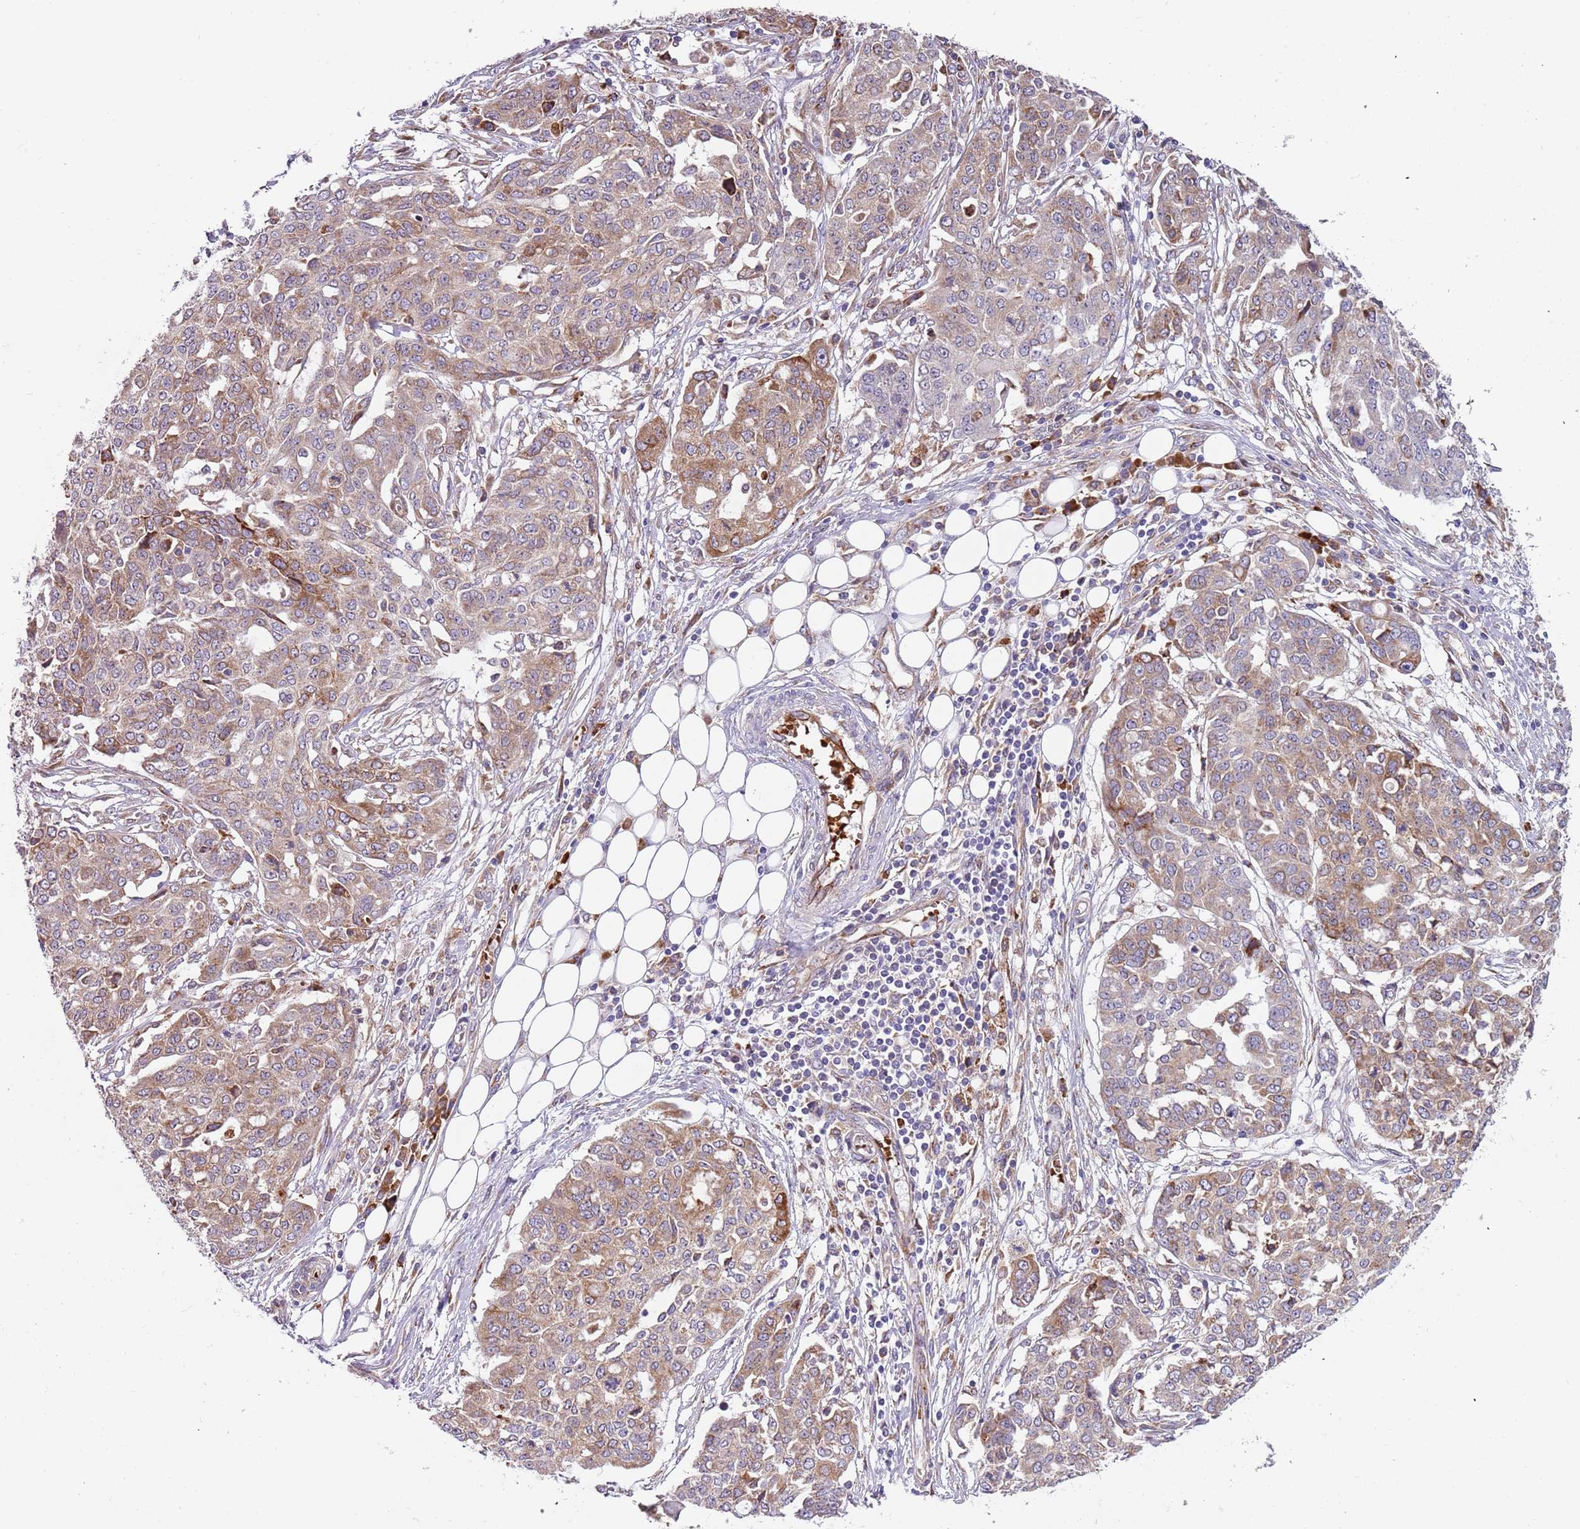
{"staining": {"intensity": "moderate", "quantity": ">75%", "location": "cytoplasmic/membranous"}, "tissue": "ovarian cancer", "cell_type": "Tumor cells", "image_type": "cancer", "snomed": [{"axis": "morphology", "description": "Cystadenocarcinoma, serous, NOS"}, {"axis": "topography", "description": "Soft tissue"}, {"axis": "topography", "description": "Ovary"}], "caption": "Tumor cells reveal medium levels of moderate cytoplasmic/membranous positivity in approximately >75% of cells in human ovarian serous cystadenocarcinoma. The protein is stained brown, and the nuclei are stained in blue (DAB IHC with brightfield microscopy, high magnification).", "gene": "VWCE", "patient": {"sex": "female", "age": 57}}